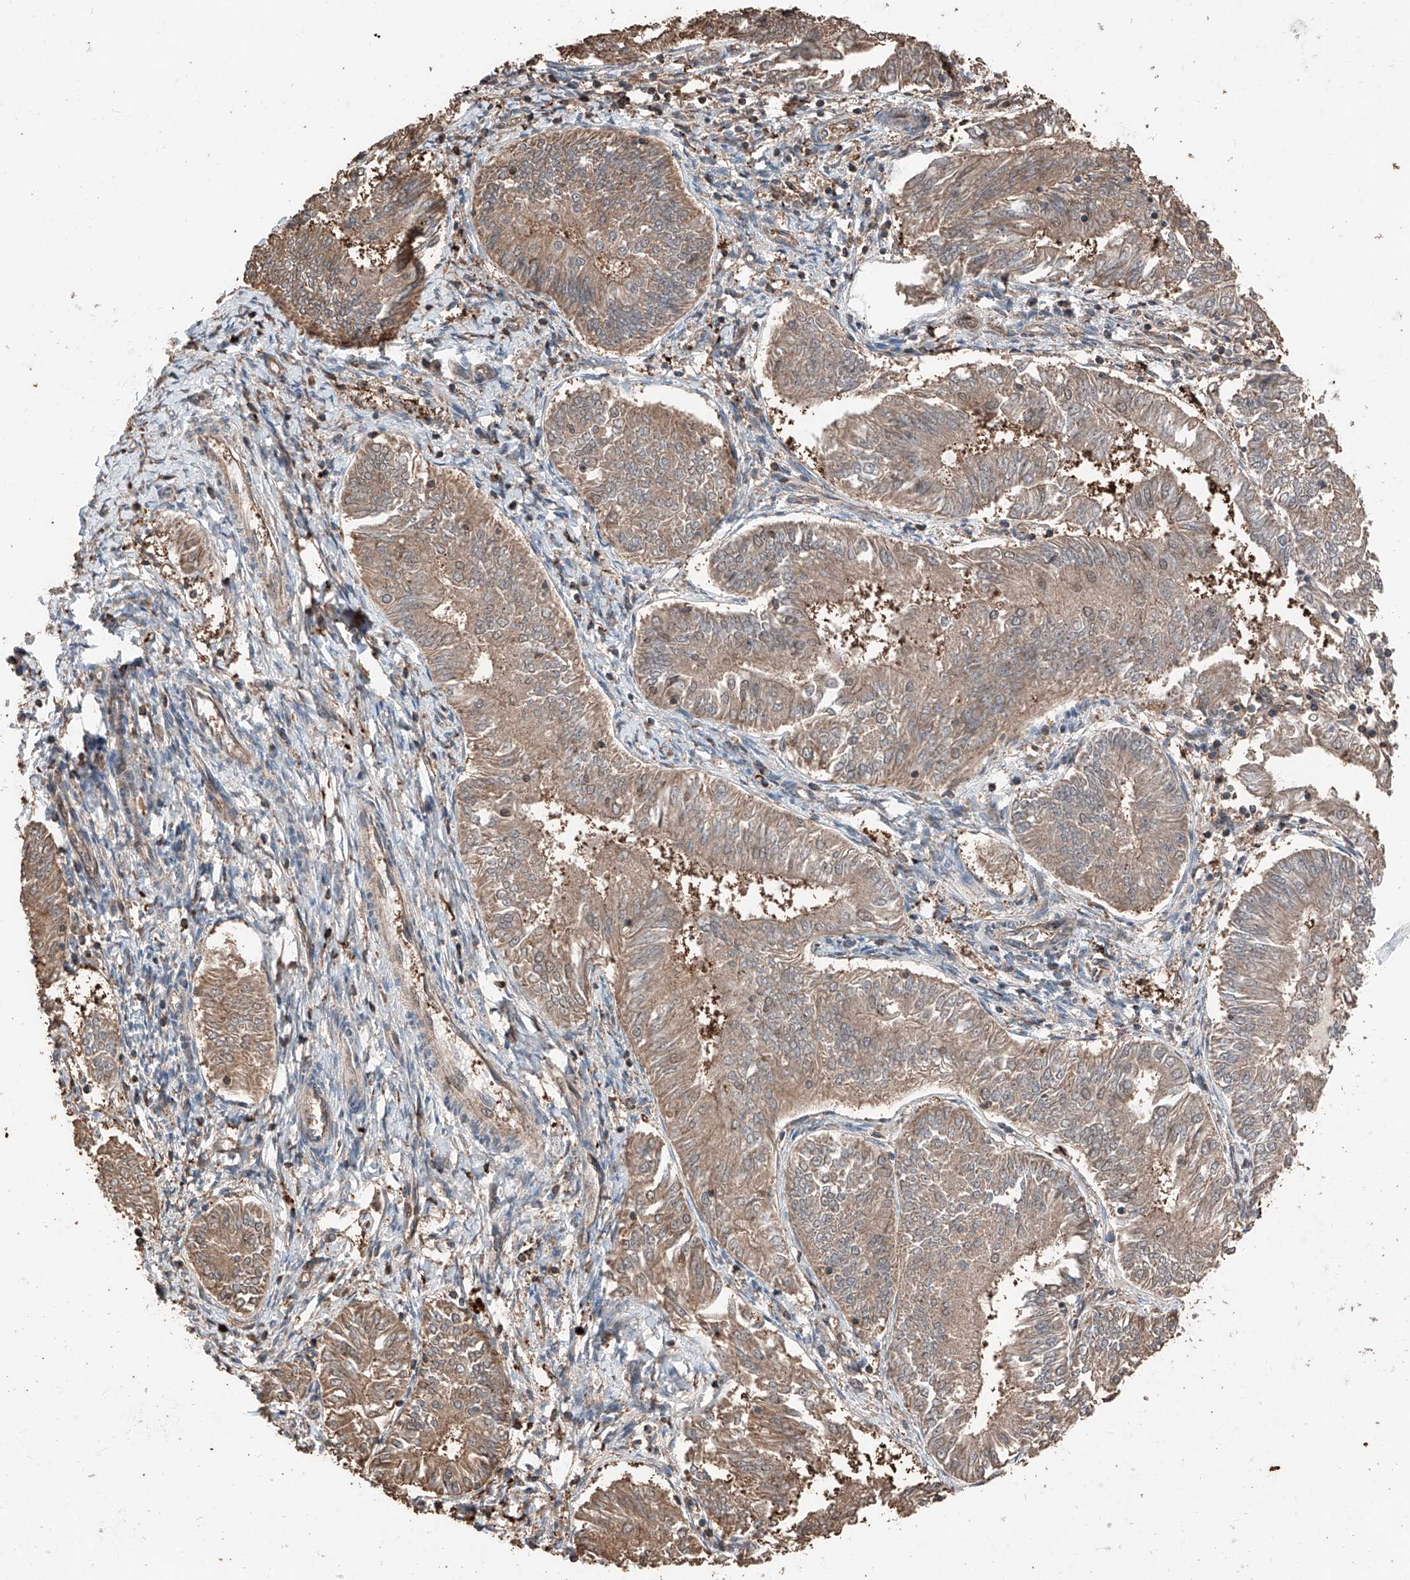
{"staining": {"intensity": "weak", "quantity": ">75%", "location": "cytoplasmic/membranous"}, "tissue": "endometrial cancer", "cell_type": "Tumor cells", "image_type": "cancer", "snomed": [{"axis": "morphology", "description": "Adenocarcinoma, NOS"}, {"axis": "topography", "description": "Endometrium"}], "caption": "This is an image of IHC staining of endometrial cancer, which shows weak staining in the cytoplasmic/membranous of tumor cells.", "gene": "RMND1", "patient": {"sex": "female", "age": 58}}